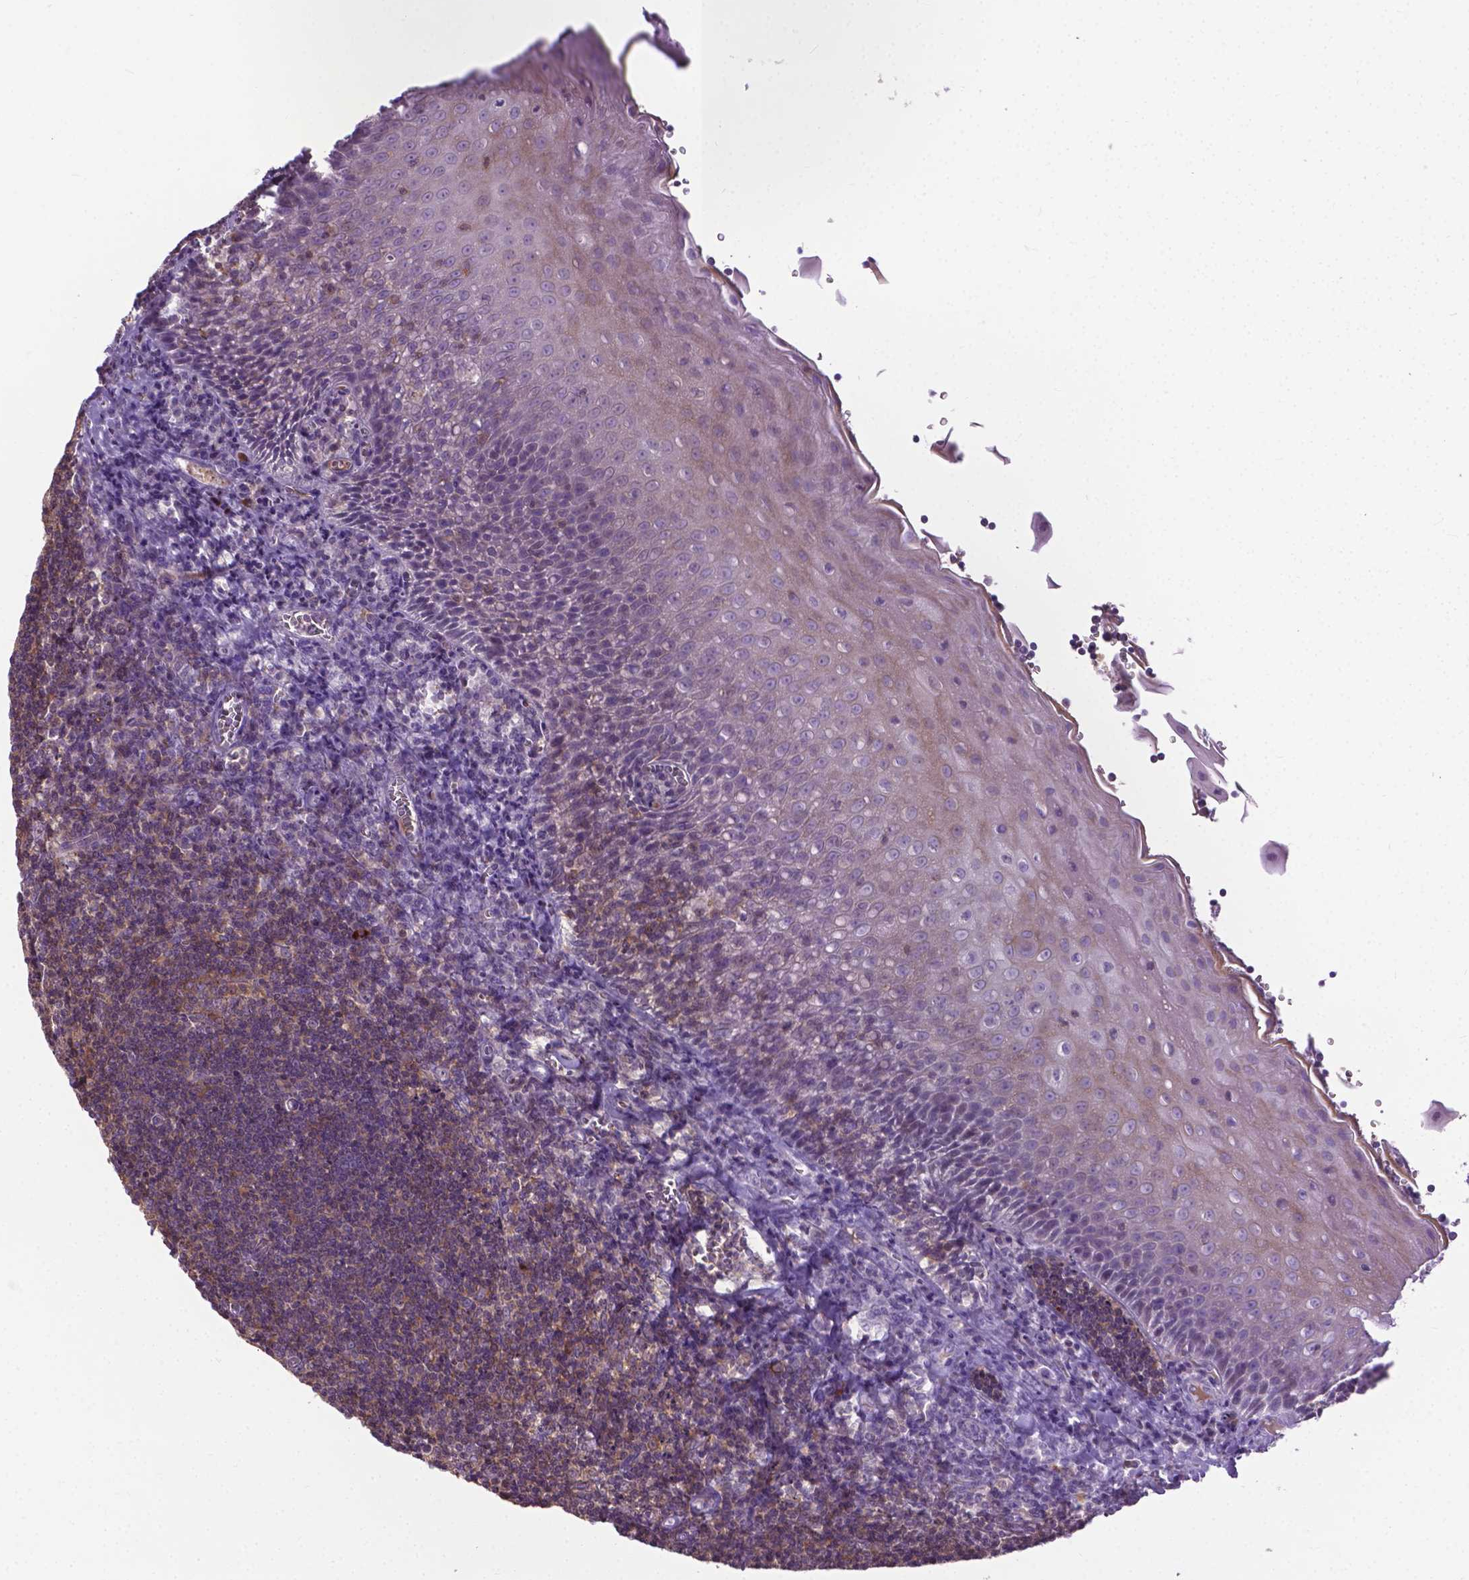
{"staining": {"intensity": "strong", "quantity": "<25%", "location": "cytoplasmic/membranous"}, "tissue": "tonsil", "cell_type": "Germinal center cells", "image_type": "normal", "snomed": [{"axis": "morphology", "description": "Normal tissue, NOS"}, {"axis": "morphology", "description": "Inflammation, NOS"}, {"axis": "topography", "description": "Tonsil"}], "caption": "Immunohistochemical staining of normal tonsil demonstrates medium levels of strong cytoplasmic/membranous staining in approximately <25% of germinal center cells.", "gene": "JAK3", "patient": {"sex": "female", "age": 31}}